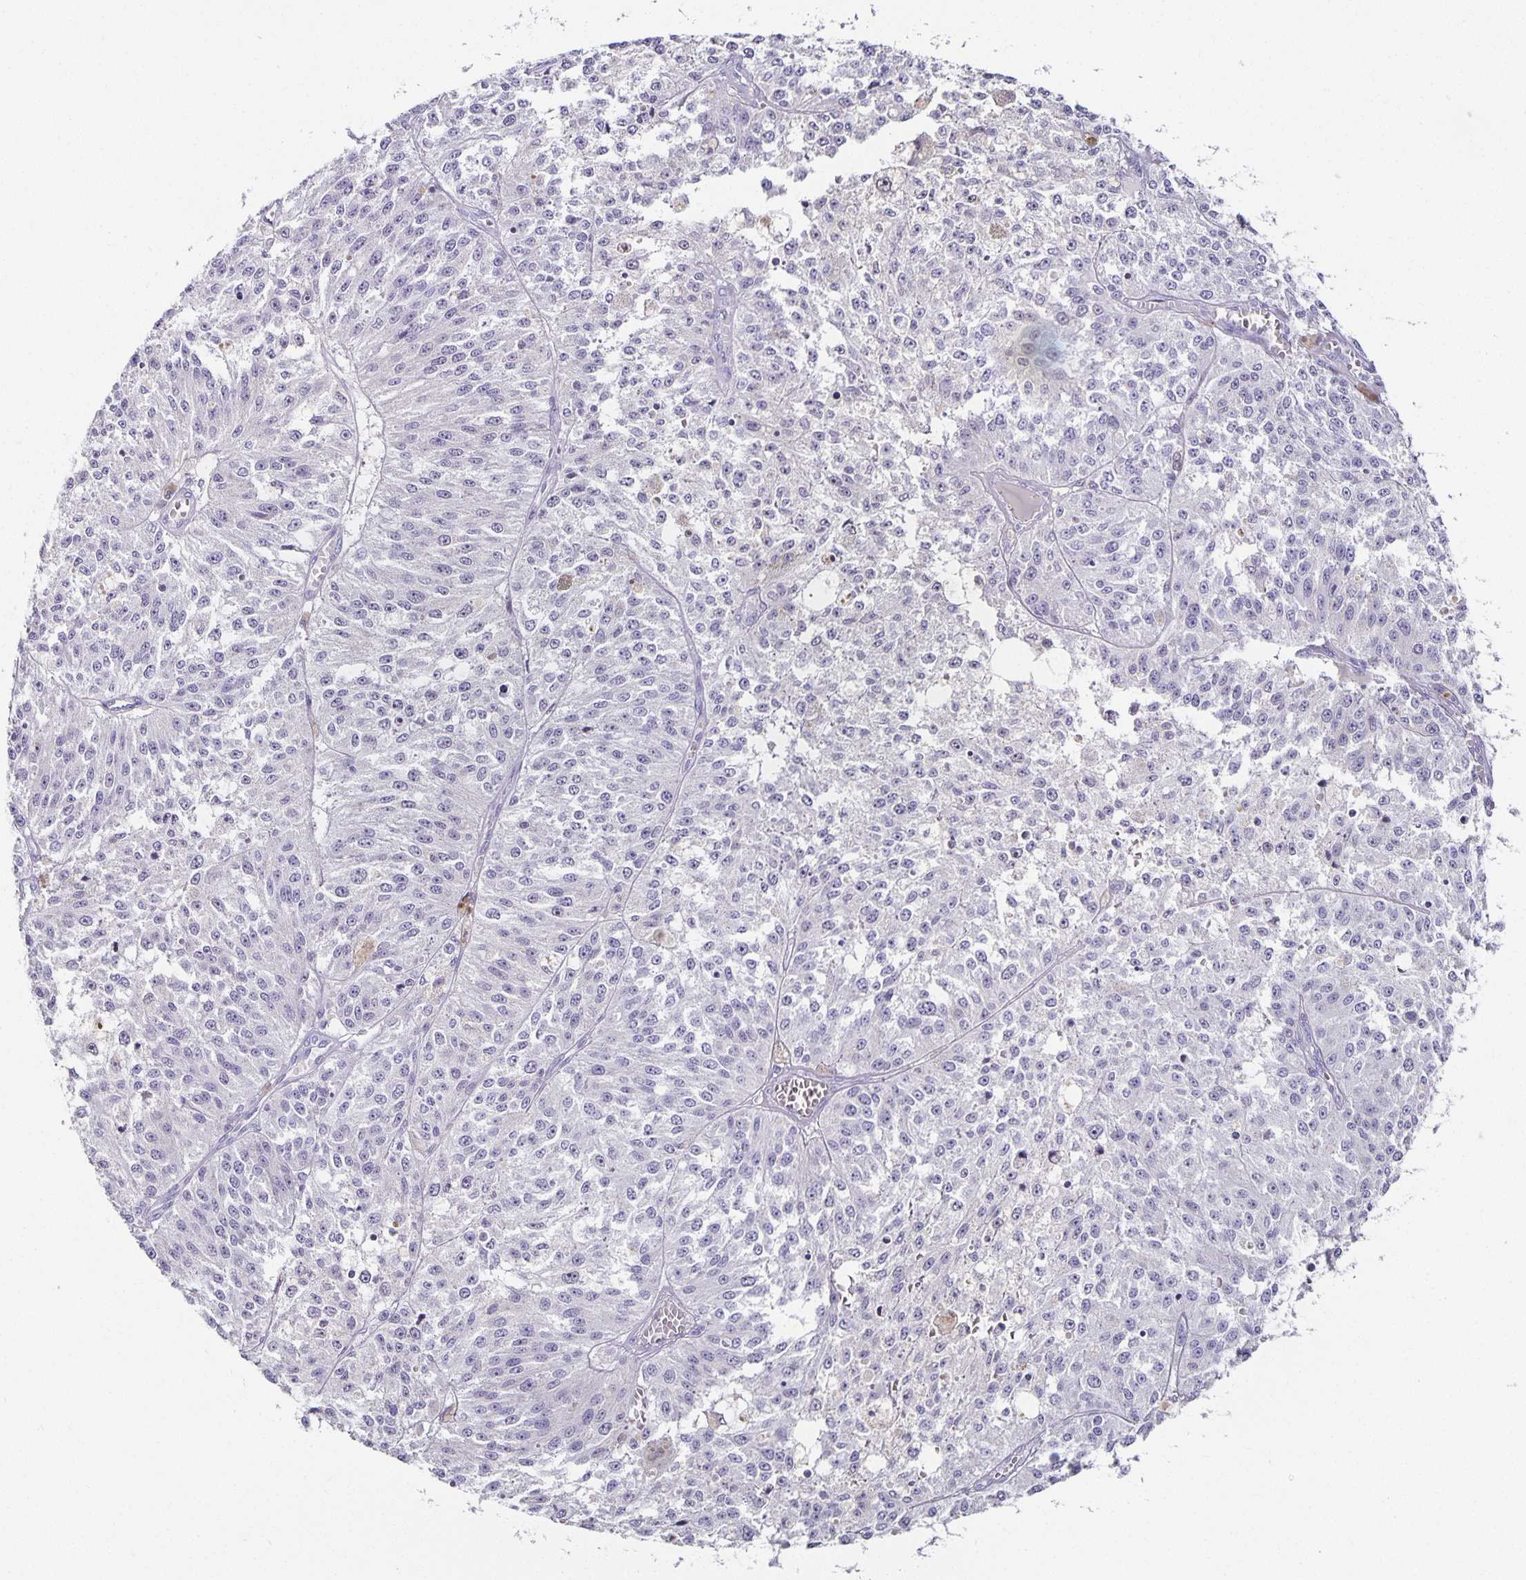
{"staining": {"intensity": "negative", "quantity": "none", "location": "none"}, "tissue": "melanoma", "cell_type": "Tumor cells", "image_type": "cancer", "snomed": [{"axis": "morphology", "description": "Malignant melanoma, Metastatic site"}, {"axis": "topography", "description": "Lymph node"}], "caption": "Melanoma was stained to show a protein in brown. There is no significant positivity in tumor cells.", "gene": "CHGA", "patient": {"sex": "female", "age": 64}}